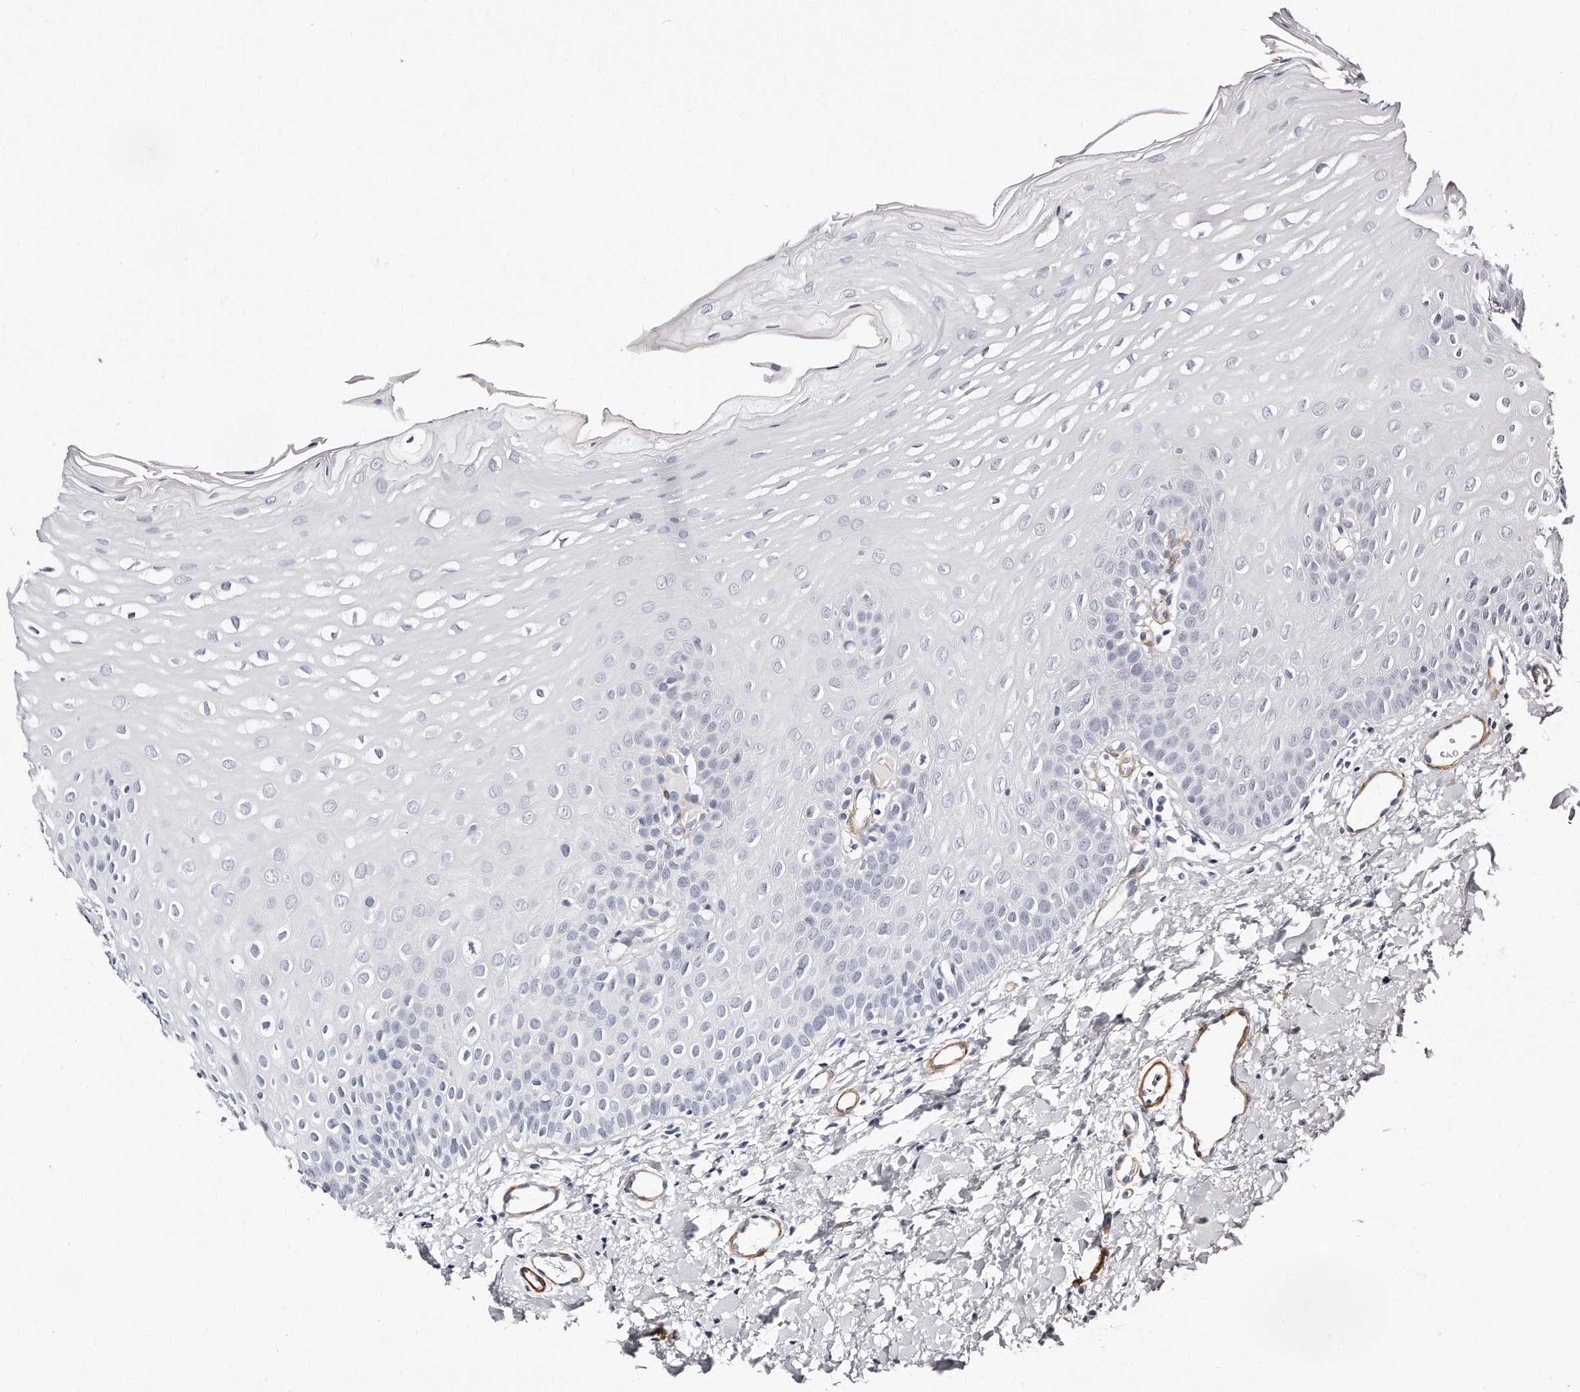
{"staining": {"intensity": "negative", "quantity": "none", "location": "none"}, "tissue": "oral mucosa", "cell_type": "Squamous epithelial cells", "image_type": "normal", "snomed": [{"axis": "morphology", "description": "Normal tissue, NOS"}, {"axis": "topography", "description": "Oral tissue"}], "caption": "Immunohistochemistry photomicrograph of unremarkable oral mucosa: human oral mucosa stained with DAB (3,3'-diaminobenzidine) displays no significant protein positivity in squamous epithelial cells.", "gene": "LMOD1", "patient": {"sex": "female", "age": 39}}